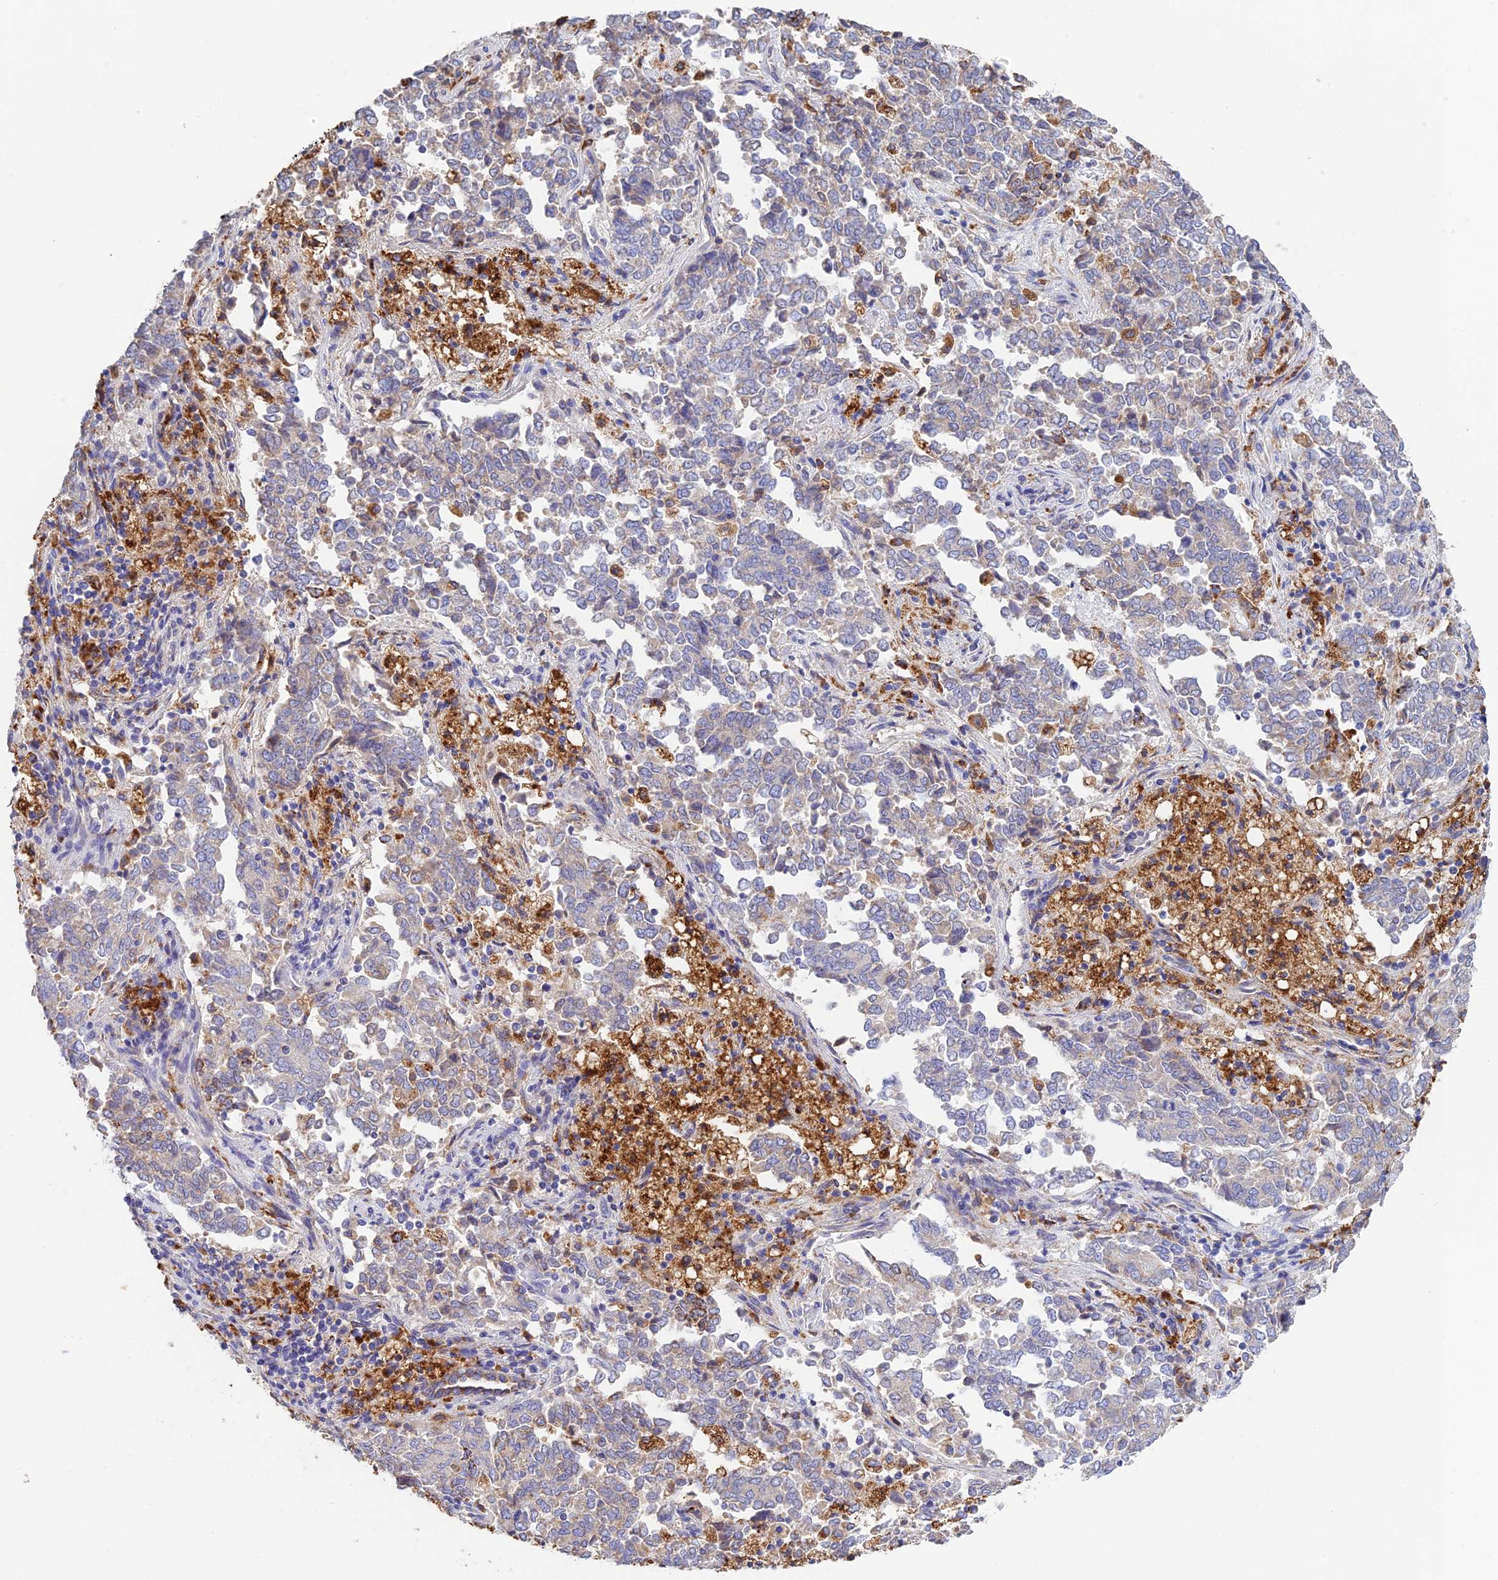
{"staining": {"intensity": "negative", "quantity": "none", "location": "none"}, "tissue": "endometrial cancer", "cell_type": "Tumor cells", "image_type": "cancer", "snomed": [{"axis": "morphology", "description": "Adenocarcinoma, NOS"}, {"axis": "topography", "description": "Endometrium"}], "caption": "Histopathology image shows no protein staining in tumor cells of endometrial cancer tissue. (Immunohistochemistry, brightfield microscopy, high magnification).", "gene": "VKORC1", "patient": {"sex": "female", "age": 80}}